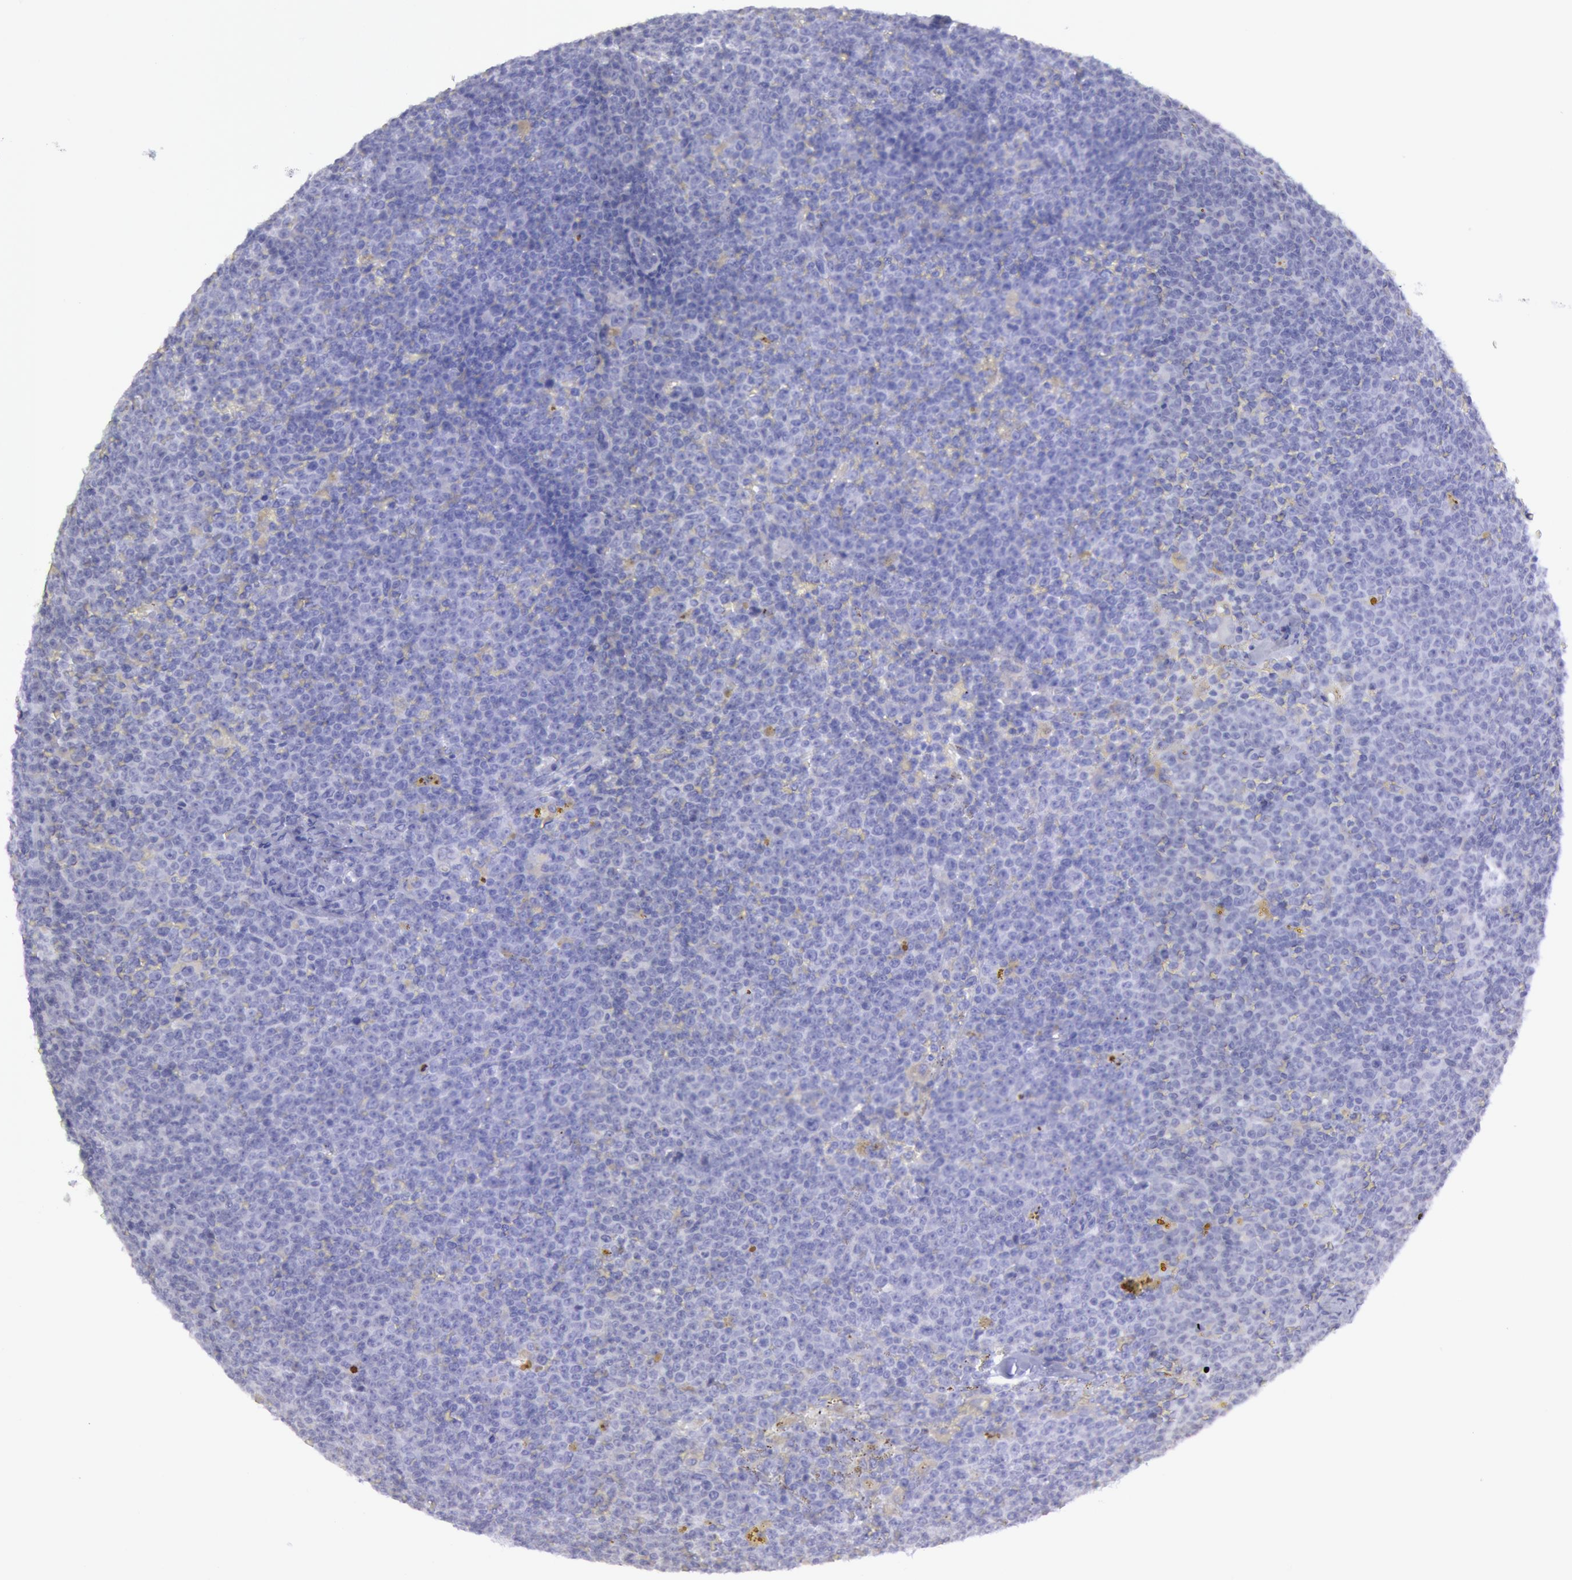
{"staining": {"intensity": "negative", "quantity": "none", "location": "none"}, "tissue": "lymphoma", "cell_type": "Tumor cells", "image_type": "cancer", "snomed": [{"axis": "morphology", "description": "Malignant lymphoma, non-Hodgkin's type, Low grade"}, {"axis": "topography", "description": "Lymph node"}], "caption": "There is no significant positivity in tumor cells of lymphoma.", "gene": "MYH7", "patient": {"sex": "male", "age": 50}}